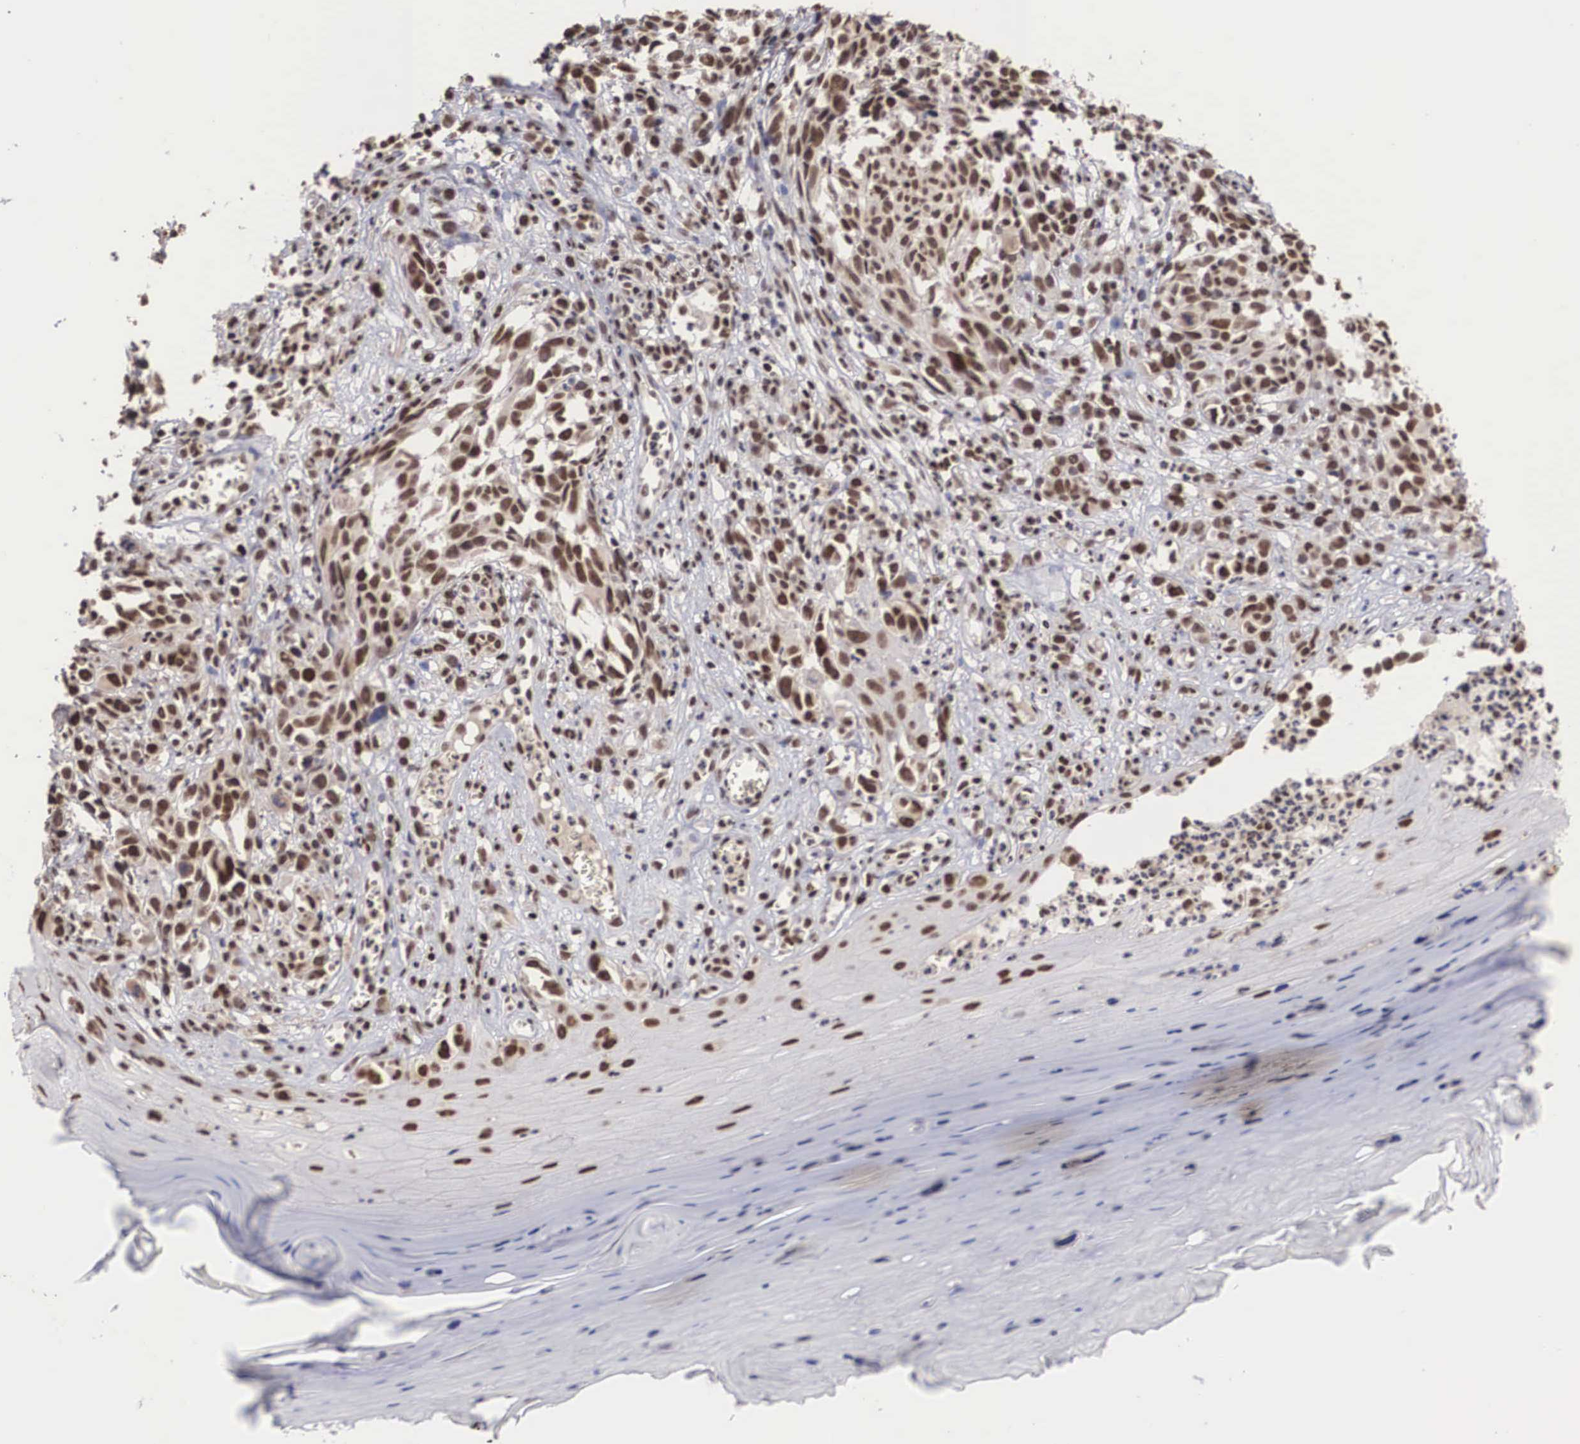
{"staining": {"intensity": "moderate", "quantity": "25%-75%", "location": "nuclear"}, "tissue": "melanoma", "cell_type": "Tumor cells", "image_type": "cancer", "snomed": [{"axis": "morphology", "description": "Malignant melanoma, NOS"}, {"axis": "topography", "description": "Skin"}], "caption": "High-magnification brightfield microscopy of melanoma stained with DAB (3,3'-diaminobenzidine) (brown) and counterstained with hematoxylin (blue). tumor cells exhibit moderate nuclear positivity is appreciated in about25%-75% of cells.", "gene": "HTATSF1", "patient": {"sex": "female", "age": 82}}